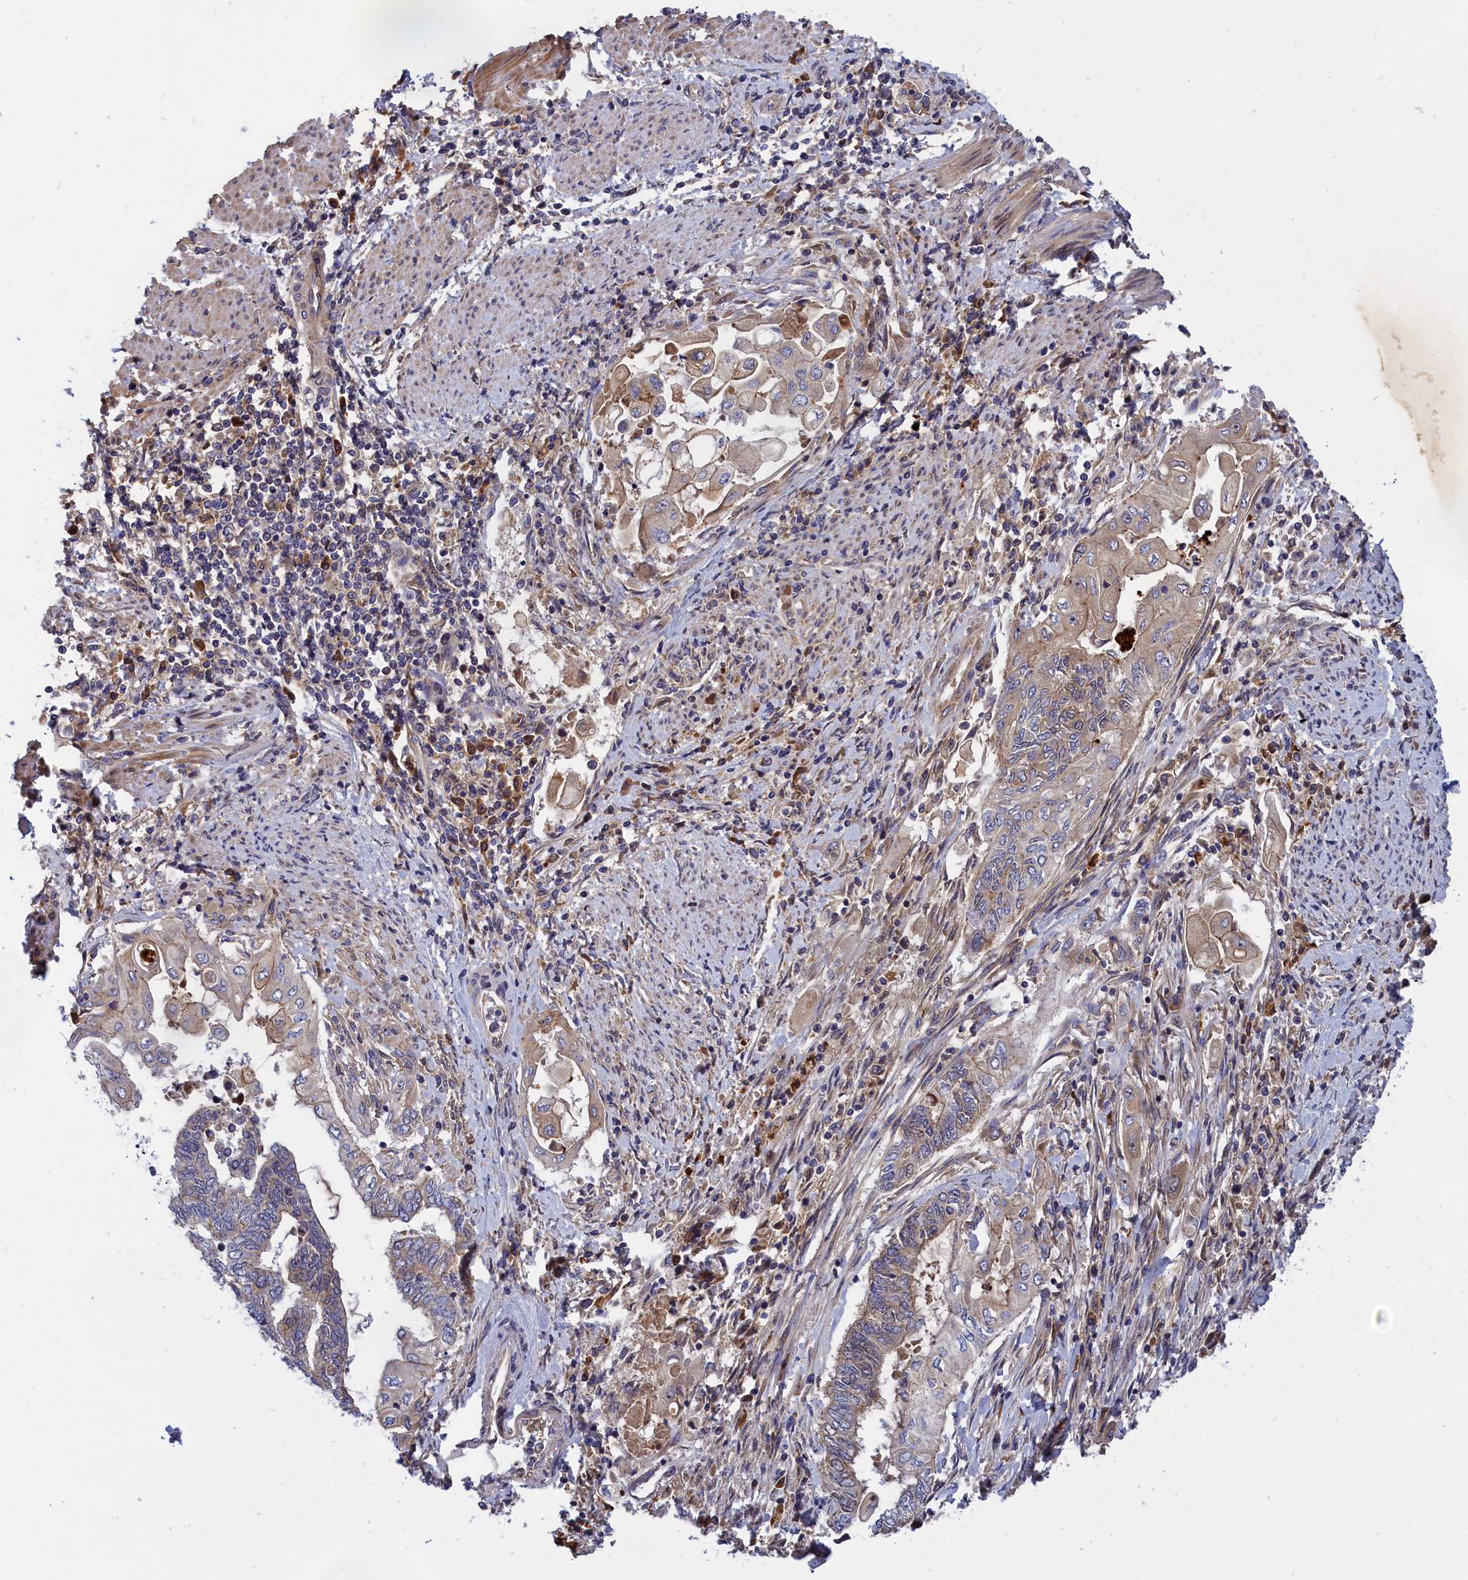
{"staining": {"intensity": "weak", "quantity": "<25%", "location": "cytoplasmic/membranous"}, "tissue": "endometrial cancer", "cell_type": "Tumor cells", "image_type": "cancer", "snomed": [{"axis": "morphology", "description": "Adenocarcinoma, NOS"}, {"axis": "topography", "description": "Uterus"}, {"axis": "topography", "description": "Endometrium"}], "caption": "Endometrial cancer (adenocarcinoma) was stained to show a protein in brown. There is no significant staining in tumor cells. (DAB (3,3'-diaminobenzidine) immunohistochemistry (IHC) visualized using brightfield microscopy, high magnification).", "gene": "CRACD", "patient": {"sex": "female", "age": 70}}